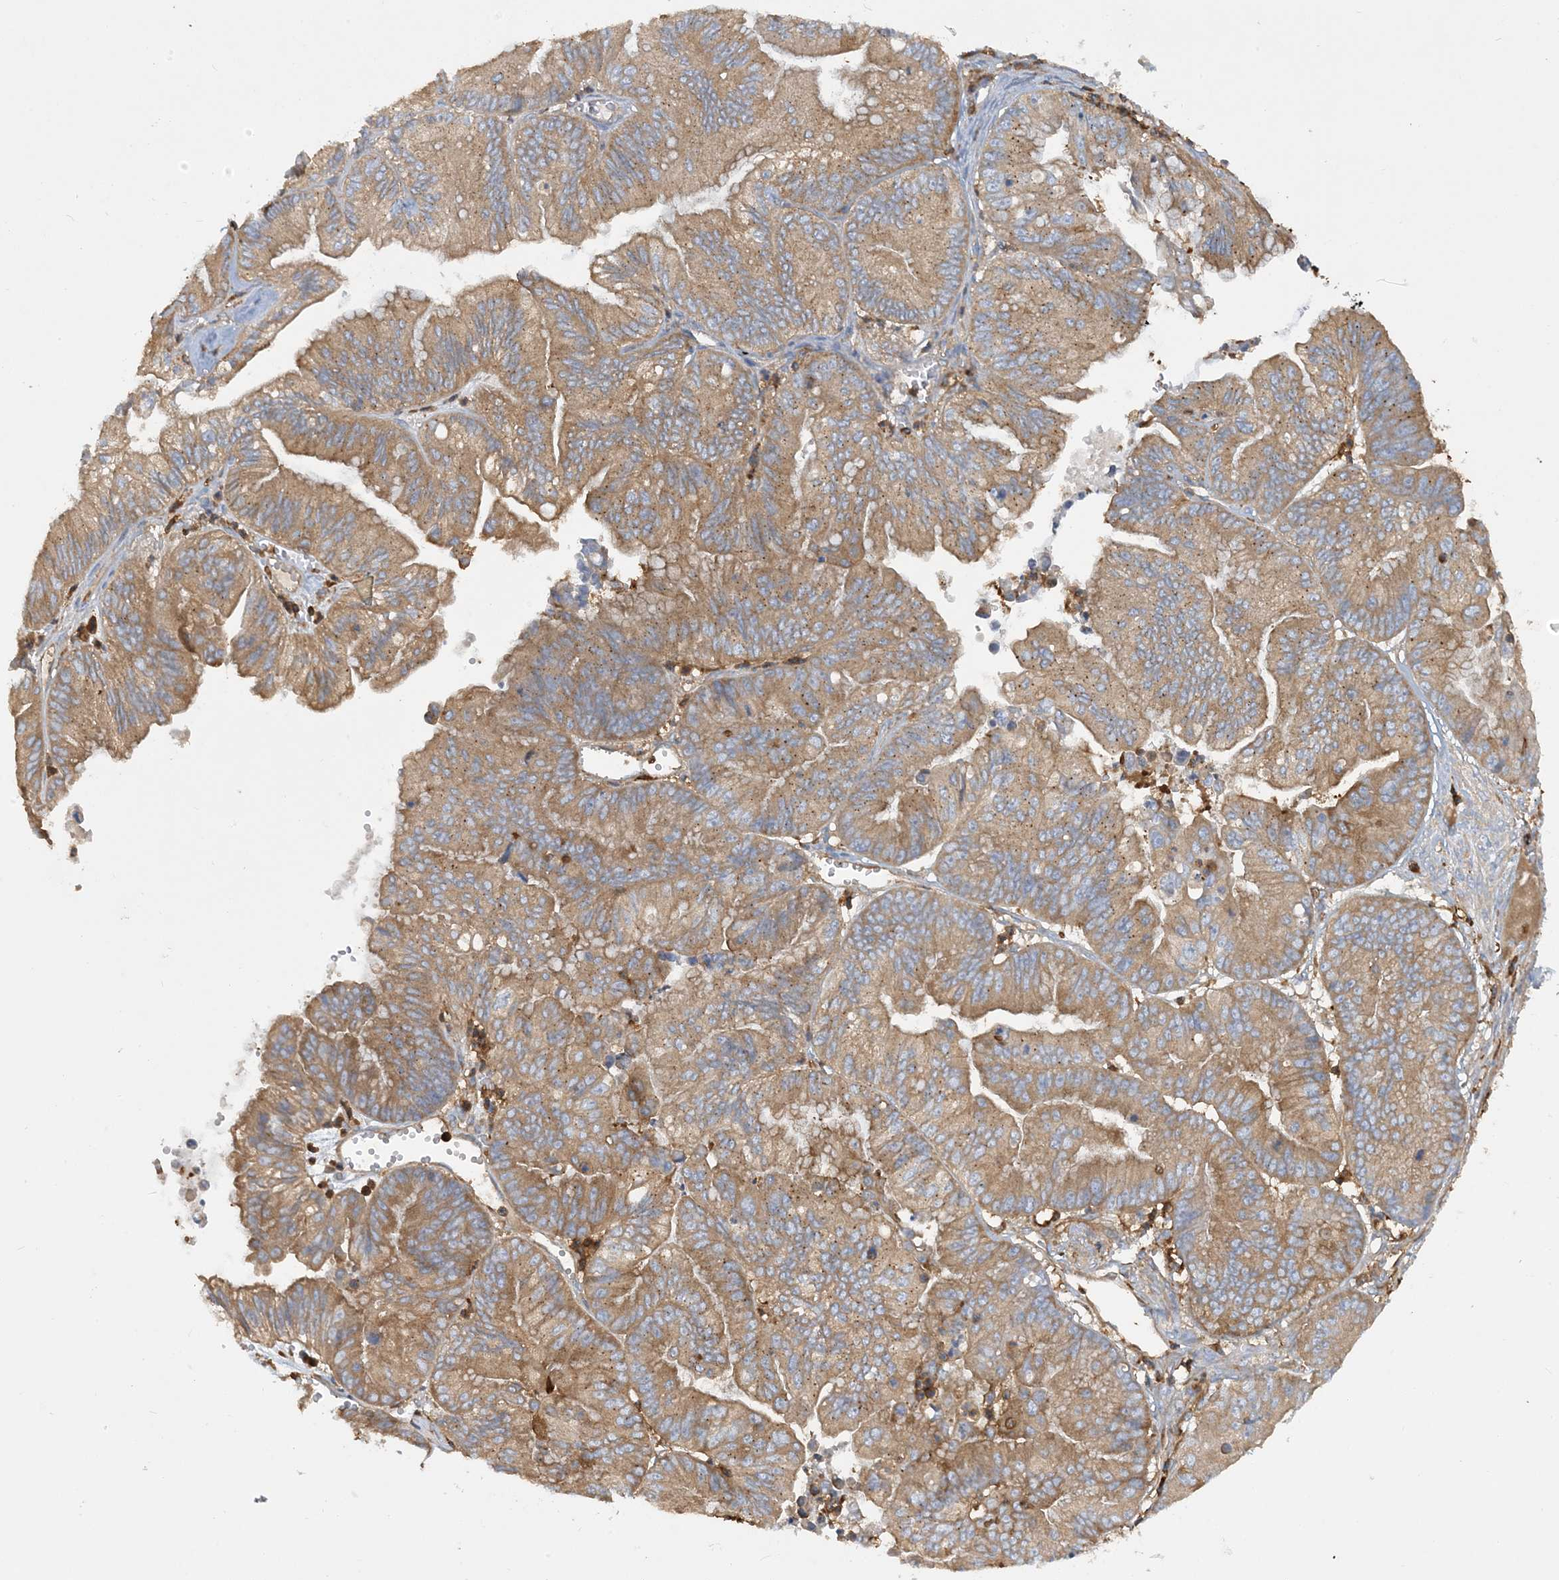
{"staining": {"intensity": "moderate", "quantity": ">75%", "location": "cytoplasmic/membranous"}, "tissue": "ovarian cancer", "cell_type": "Tumor cells", "image_type": "cancer", "snomed": [{"axis": "morphology", "description": "Cystadenocarcinoma, mucinous, NOS"}, {"axis": "topography", "description": "Ovary"}], "caption": "Ovarian mucinous cystadenocarcinoma stained with a brown dye displays moderate cytoplasmic/membranous positive positivity in about >75% of tumor cells.", "gene": "SFMBT2", "patient": {"sex": "female", "age": 71}}